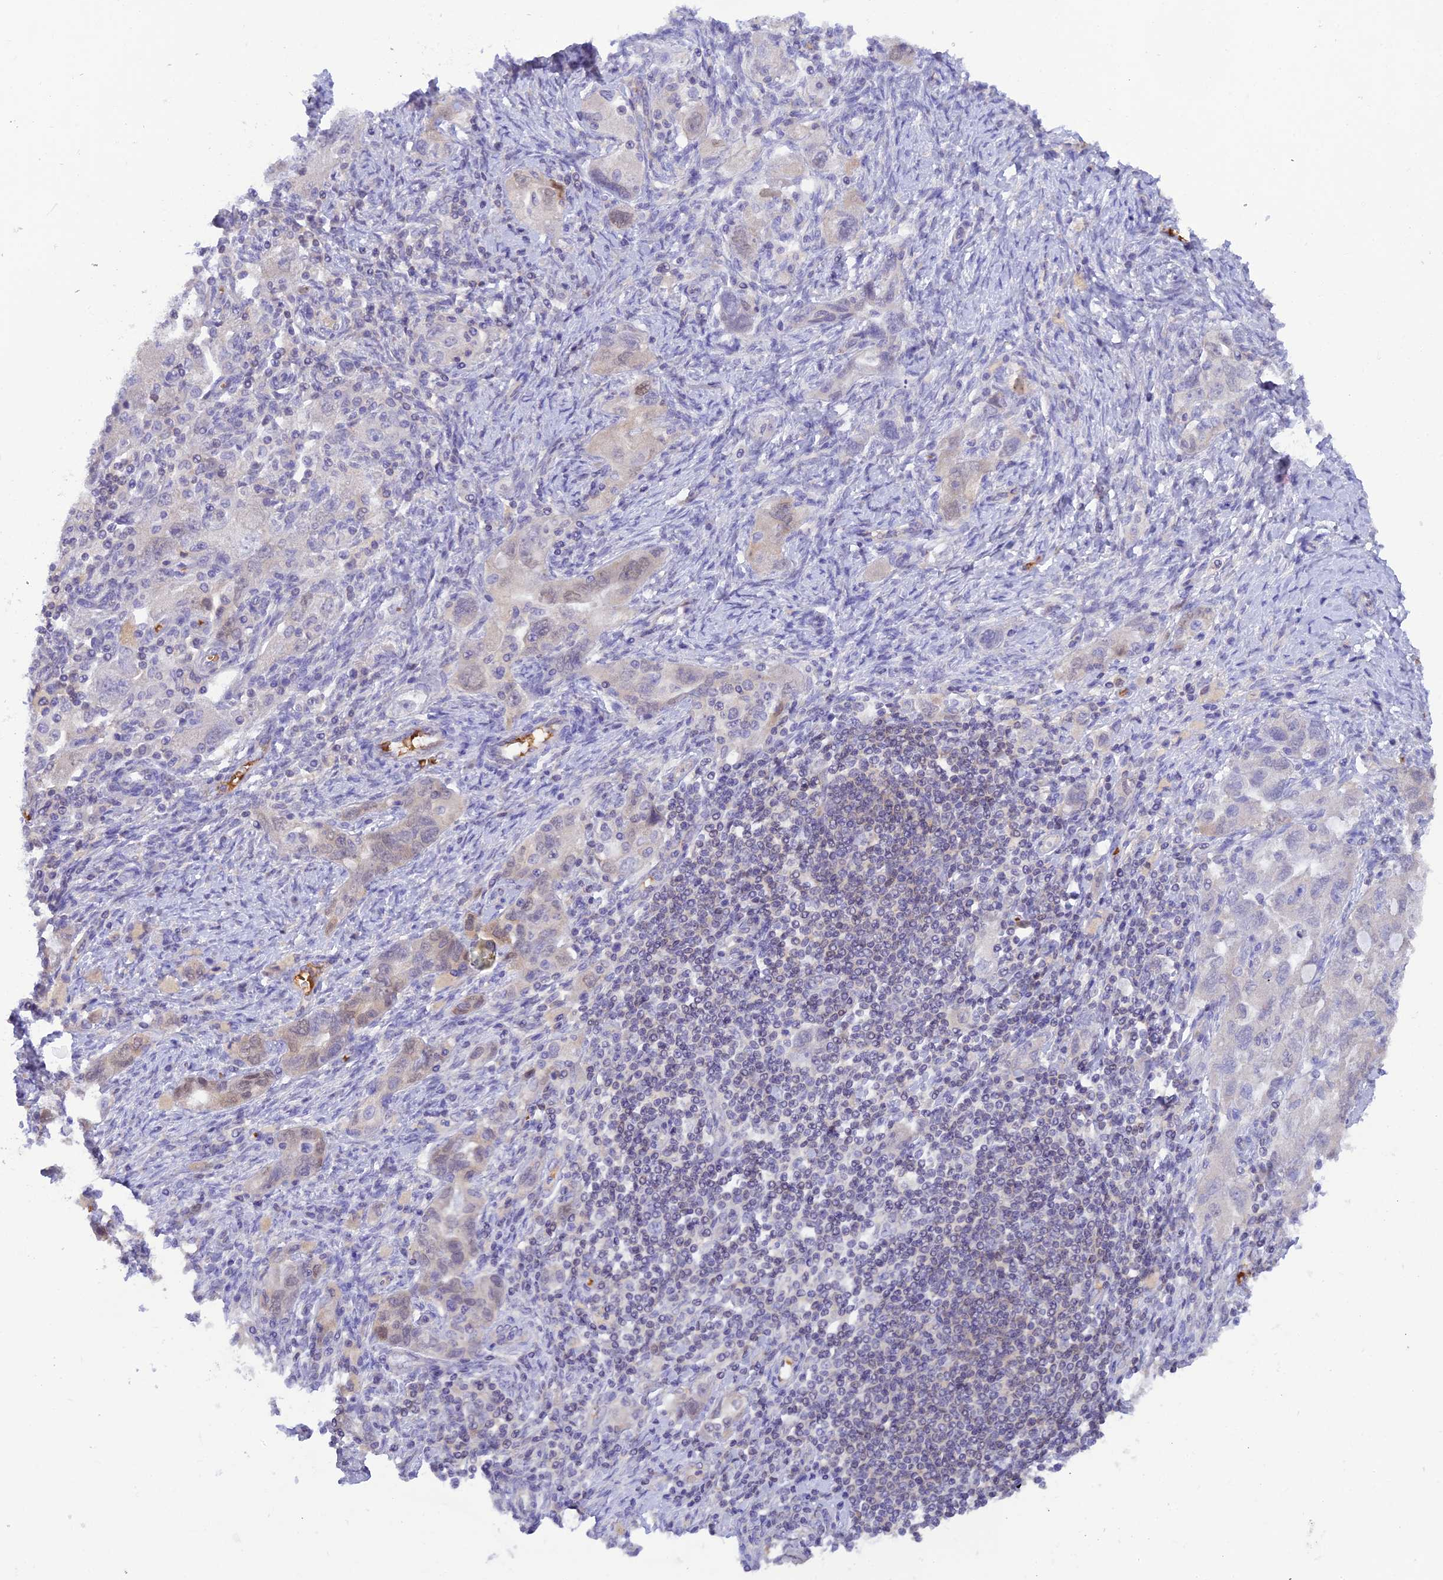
{"staining": {"intensity": "weak", "quantity": "<25%", "location": "cytoplasmic/membranous"}, "tissue": "ovarian cancer", "cell_type": "Tumor cells", "image_type": "cancer", "snomed": [{"axis": "morphology", "description": "Carcinoma, NOS"}, {"axis": "morphology", "description": "Cystadenocarcinoma, serous, NOS"}, {"axis": "topography", "description": "Ovary"}], "caption": "Tumor cells are negative for brown protein staining in ovarian serous cystadenocarcinoma.", "gene": "HDHD2", "patient": {"sex": "female", "age": 69}}